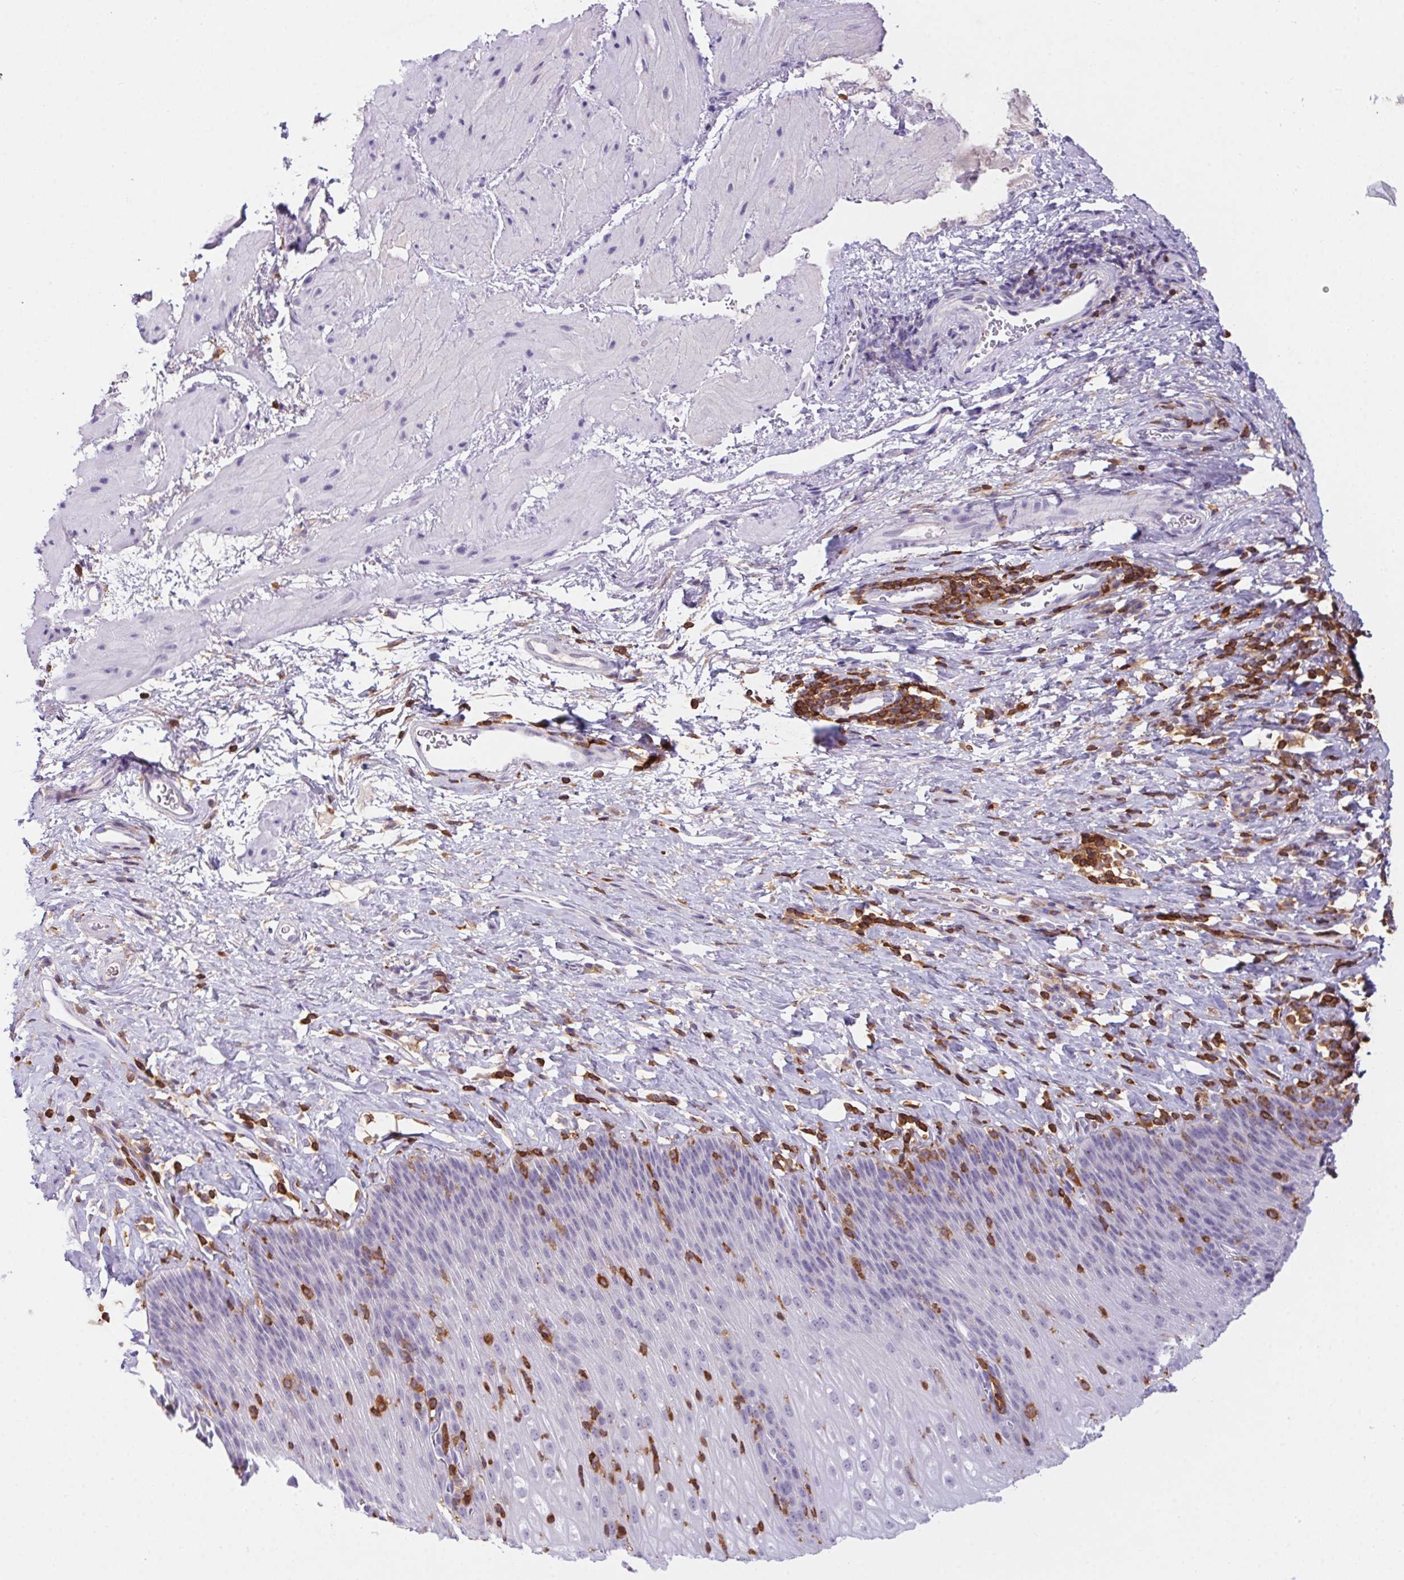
{"staining": {"intensity": "negative", "quantity": "none", "location": "none"}, "tissue": "esophagus", "cell_type": "Squamous epithelial cells", "image_type": "normal", "snomed": [{"axis": "morphology", "description": "Normal tissue, NOS"}, {"axis": "topography", "description": "Esophagus"}], "caption": "Squamous epithelial cells show no significant protein positivity in normal esophagus. (DAB (3,3'-diaminobenzidine) immunohistochemistry with hematoxylin counter stain).", "gene": "APBB1IP", "patient": {"sex": "female", "age": 61}}